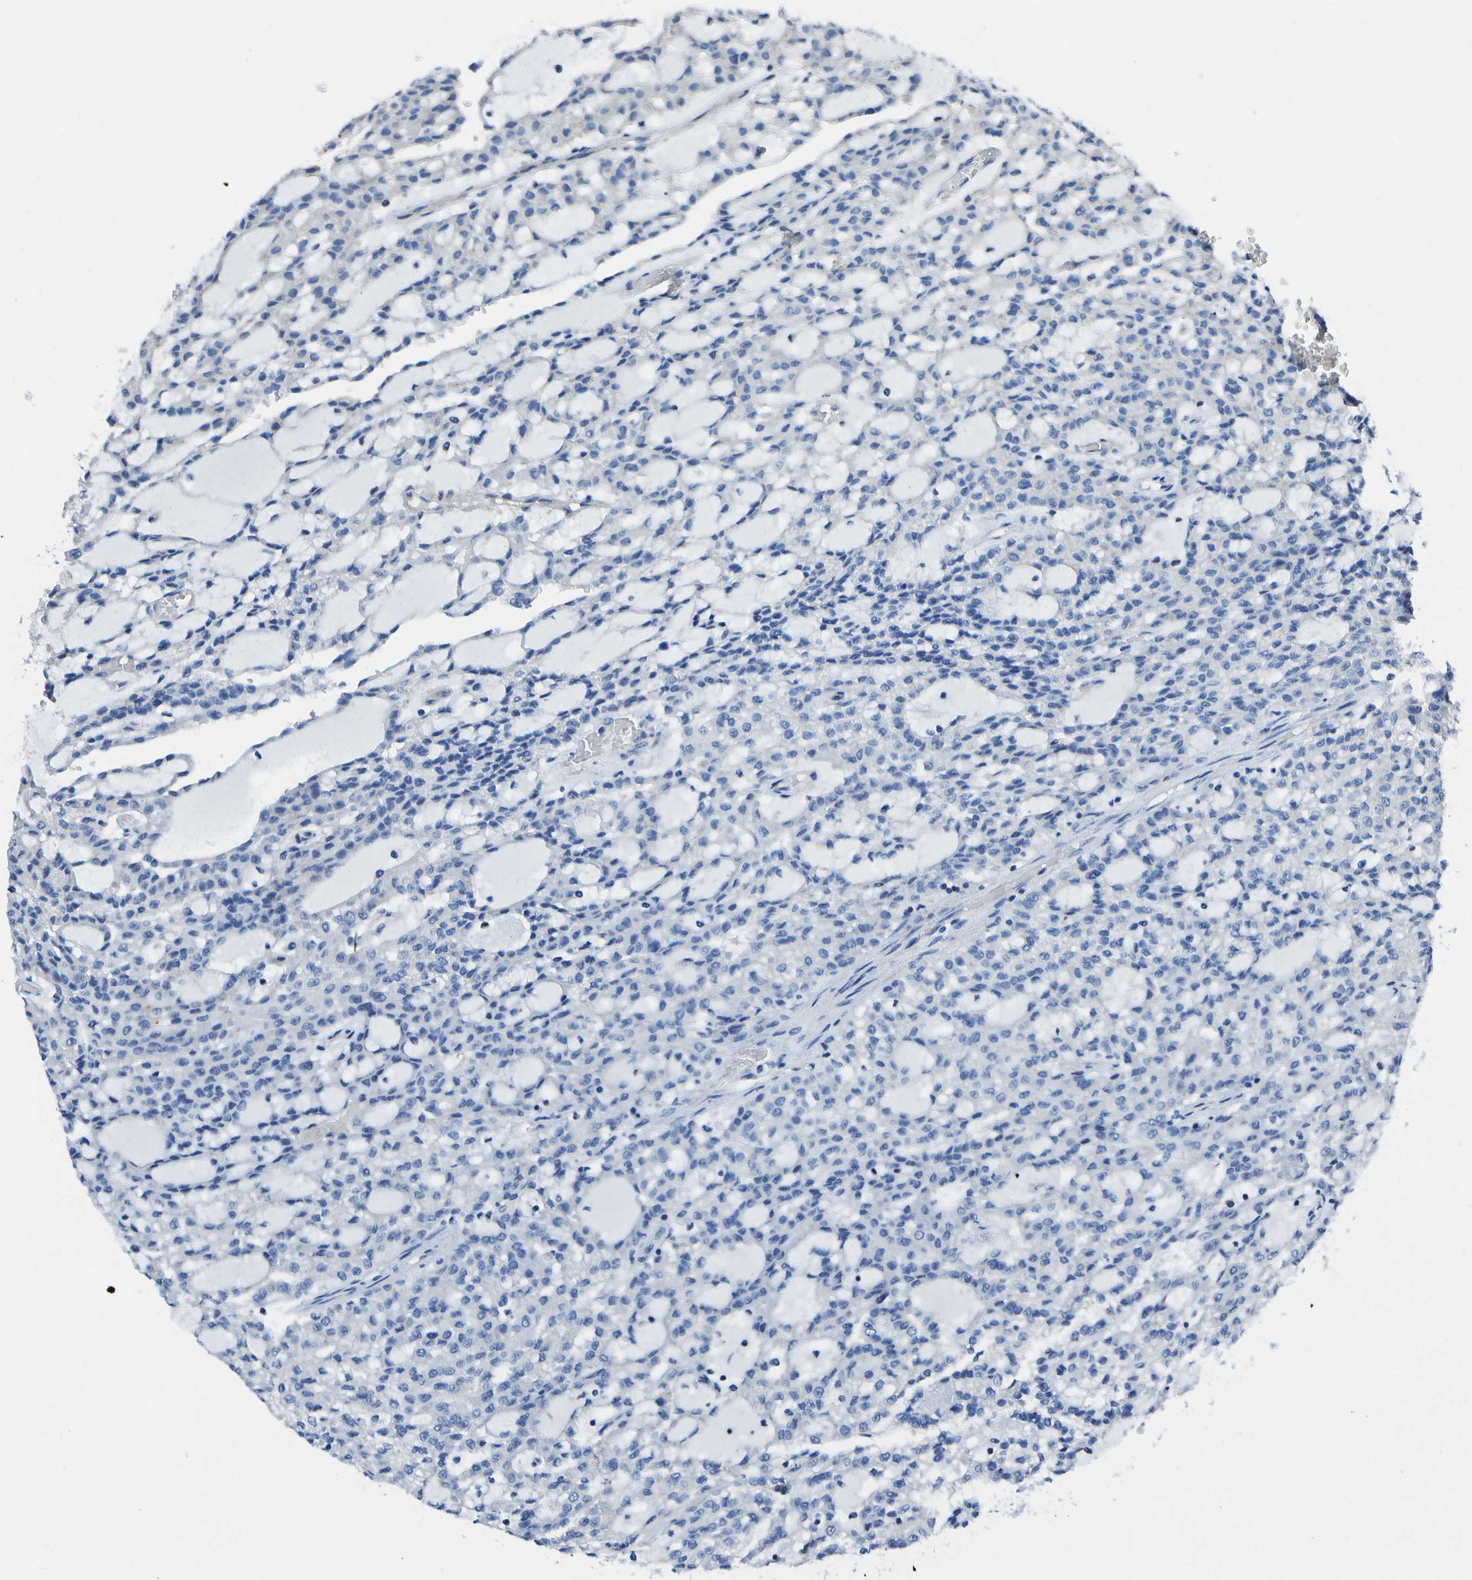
{"staining": {"intensity": "negative", "quantity": "none", "location": "none"}, "tissue": "renal cancer", "cell_type": "Tumor cells", "image_type": "cancer", "snomed": [{"axis": "morphology", "description": "Adenocarcinoma, NOS"}, {"axis": "topography", "description": "Kidney"}], "caption": "The micrograph demonstrates no staining of tumor cells in renal adenocarcinoma.", "gene": "DCT", "patient": {"sex": "male", "age": 63}}